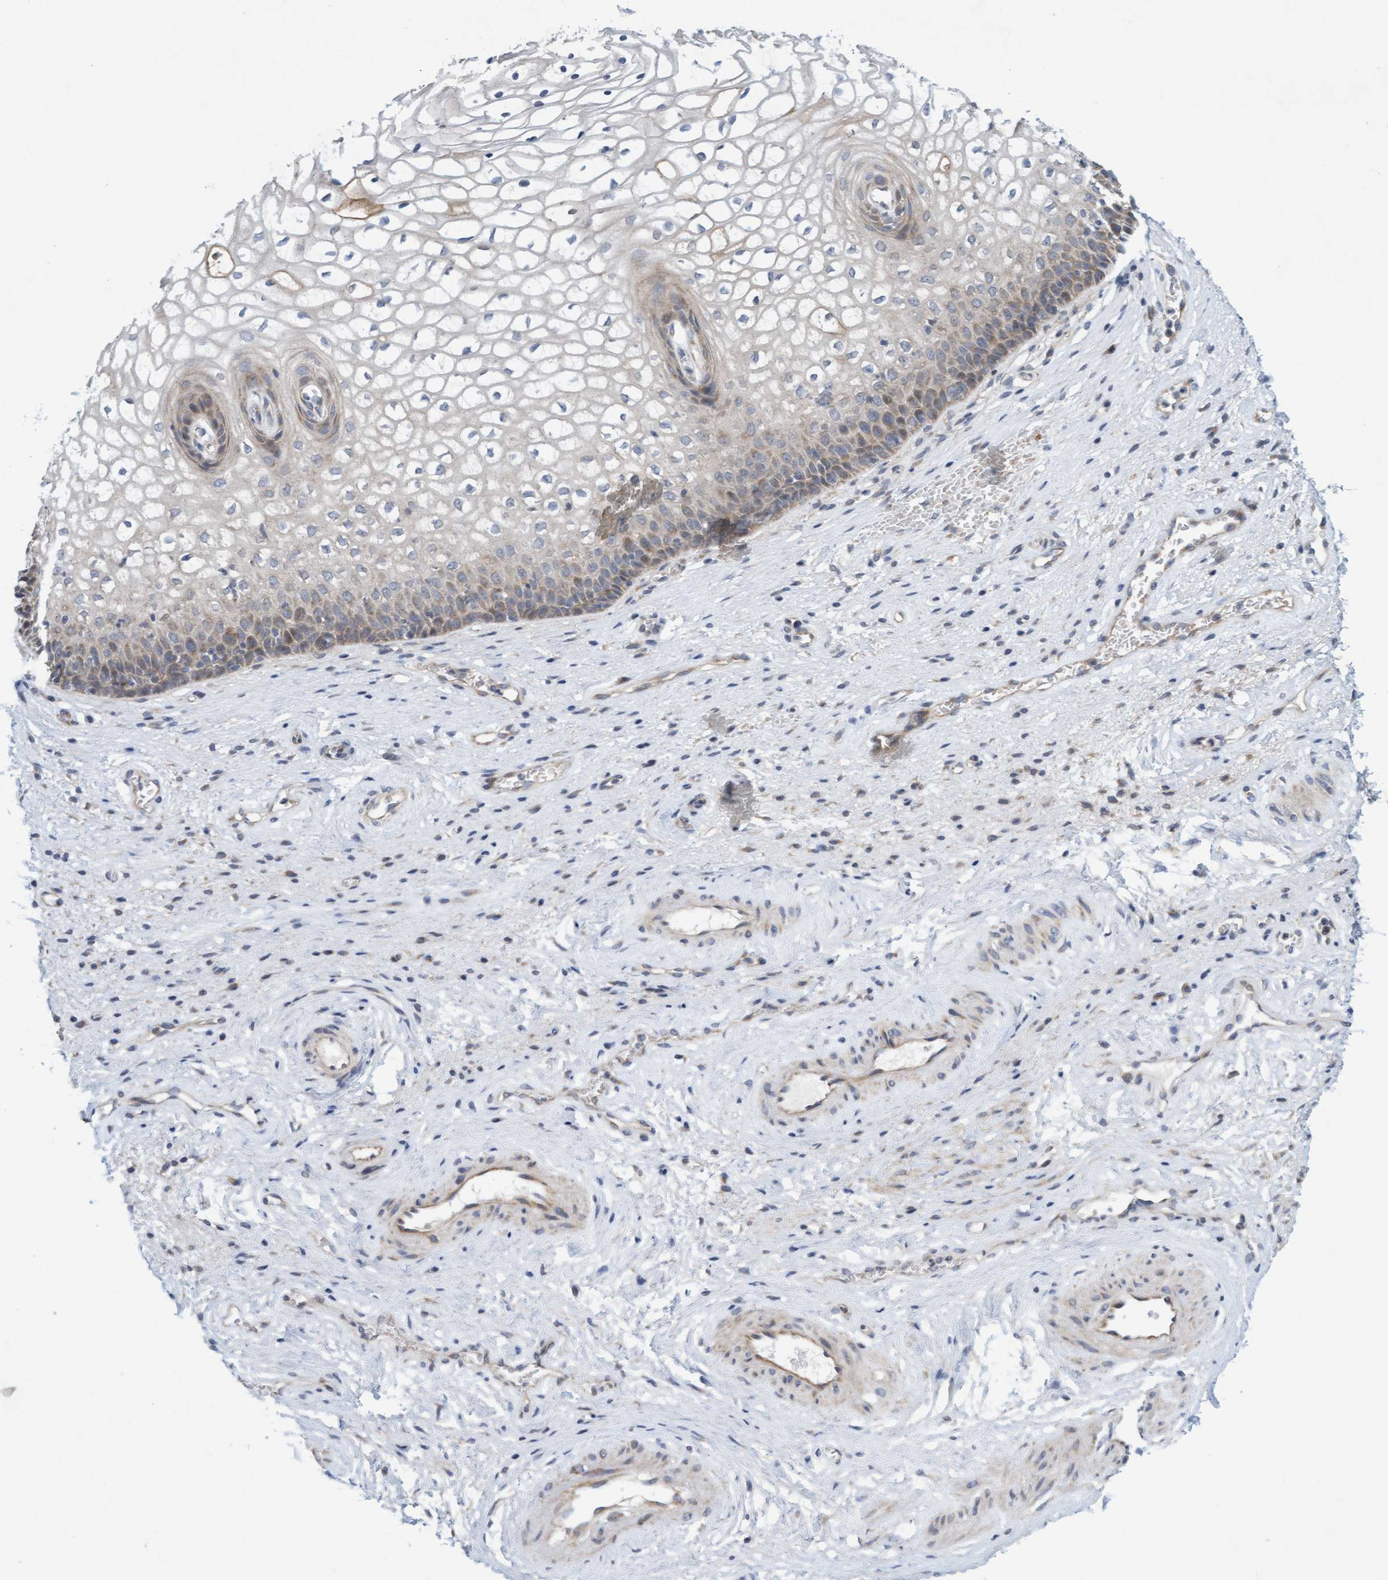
{"staining": {"intensity": "weak", "quantity": "<25%", "location": "cytoplasmic/membranous"}, "tissue": "vagina", "cell_type": "Squamous epithelial cells", "image_type": "normal", "snomed": [{"axis": "morphology", "description": "Normal tissue, NOS"}, {"axis": "topography", "description": "Vagina"}], "caption": "This is an immunohistochemistry (IHC) photomicrograph of unremarkable vagina. There is no expression in squamous epithelial cells.", "gene": "DDHD2", "patient": {"sex": "female", "age": 34}}